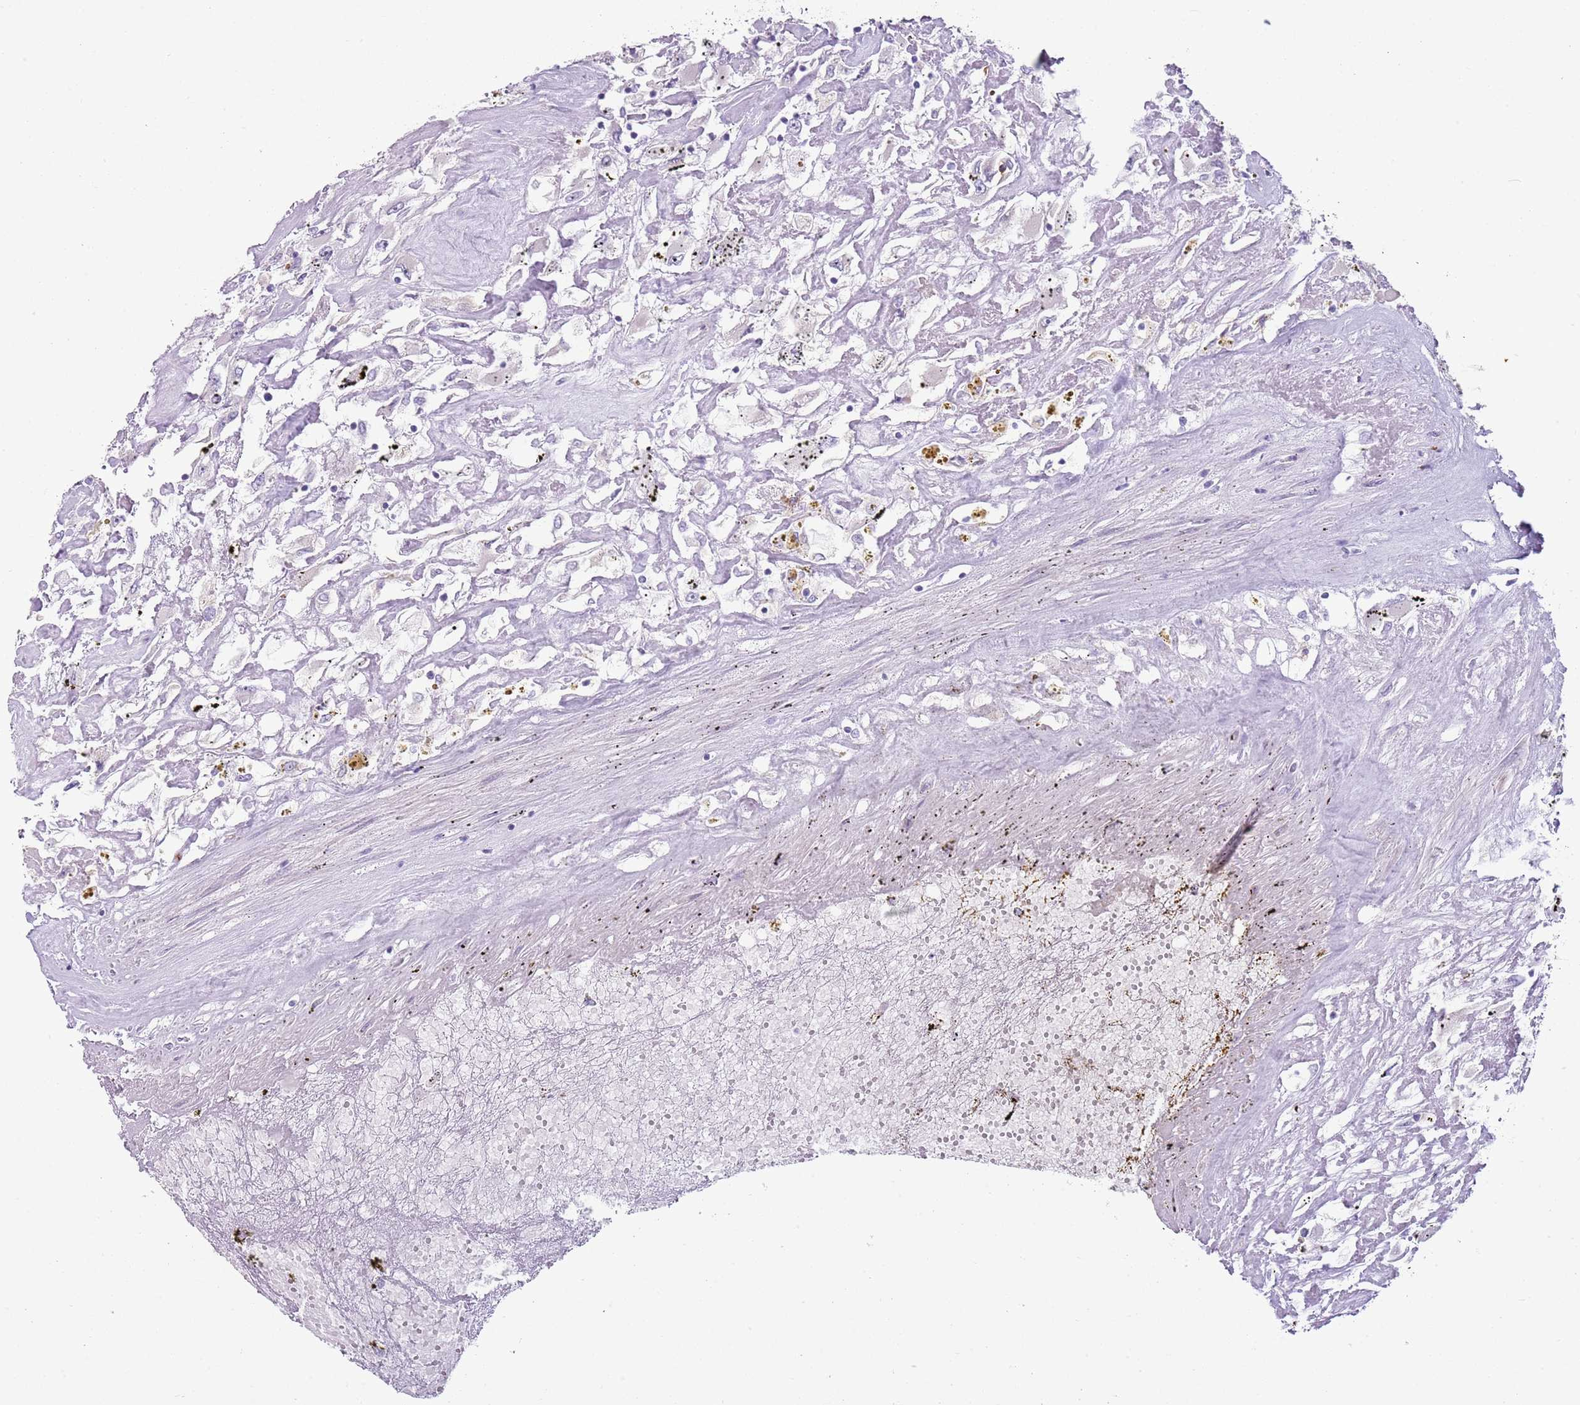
{"staining": {"intensity": "negative", "quantity": "none", "location": "none"}, "tissue": "renal cancer", "cell_type": "Tumor cells", "image_type": "cancer", "snomed": [{"axis": "morphology", "description": "Adenocarcinoma, NOS"}, {"axis": "topography", "description": "Kidney"}], "caption": "This is an immunohistochemistry histopathology image of renal cancer (adenocarcinoma). There is no staining in tumor cells.", "gene": "CD177", "patient": {"sex": "female", "age": 52}}